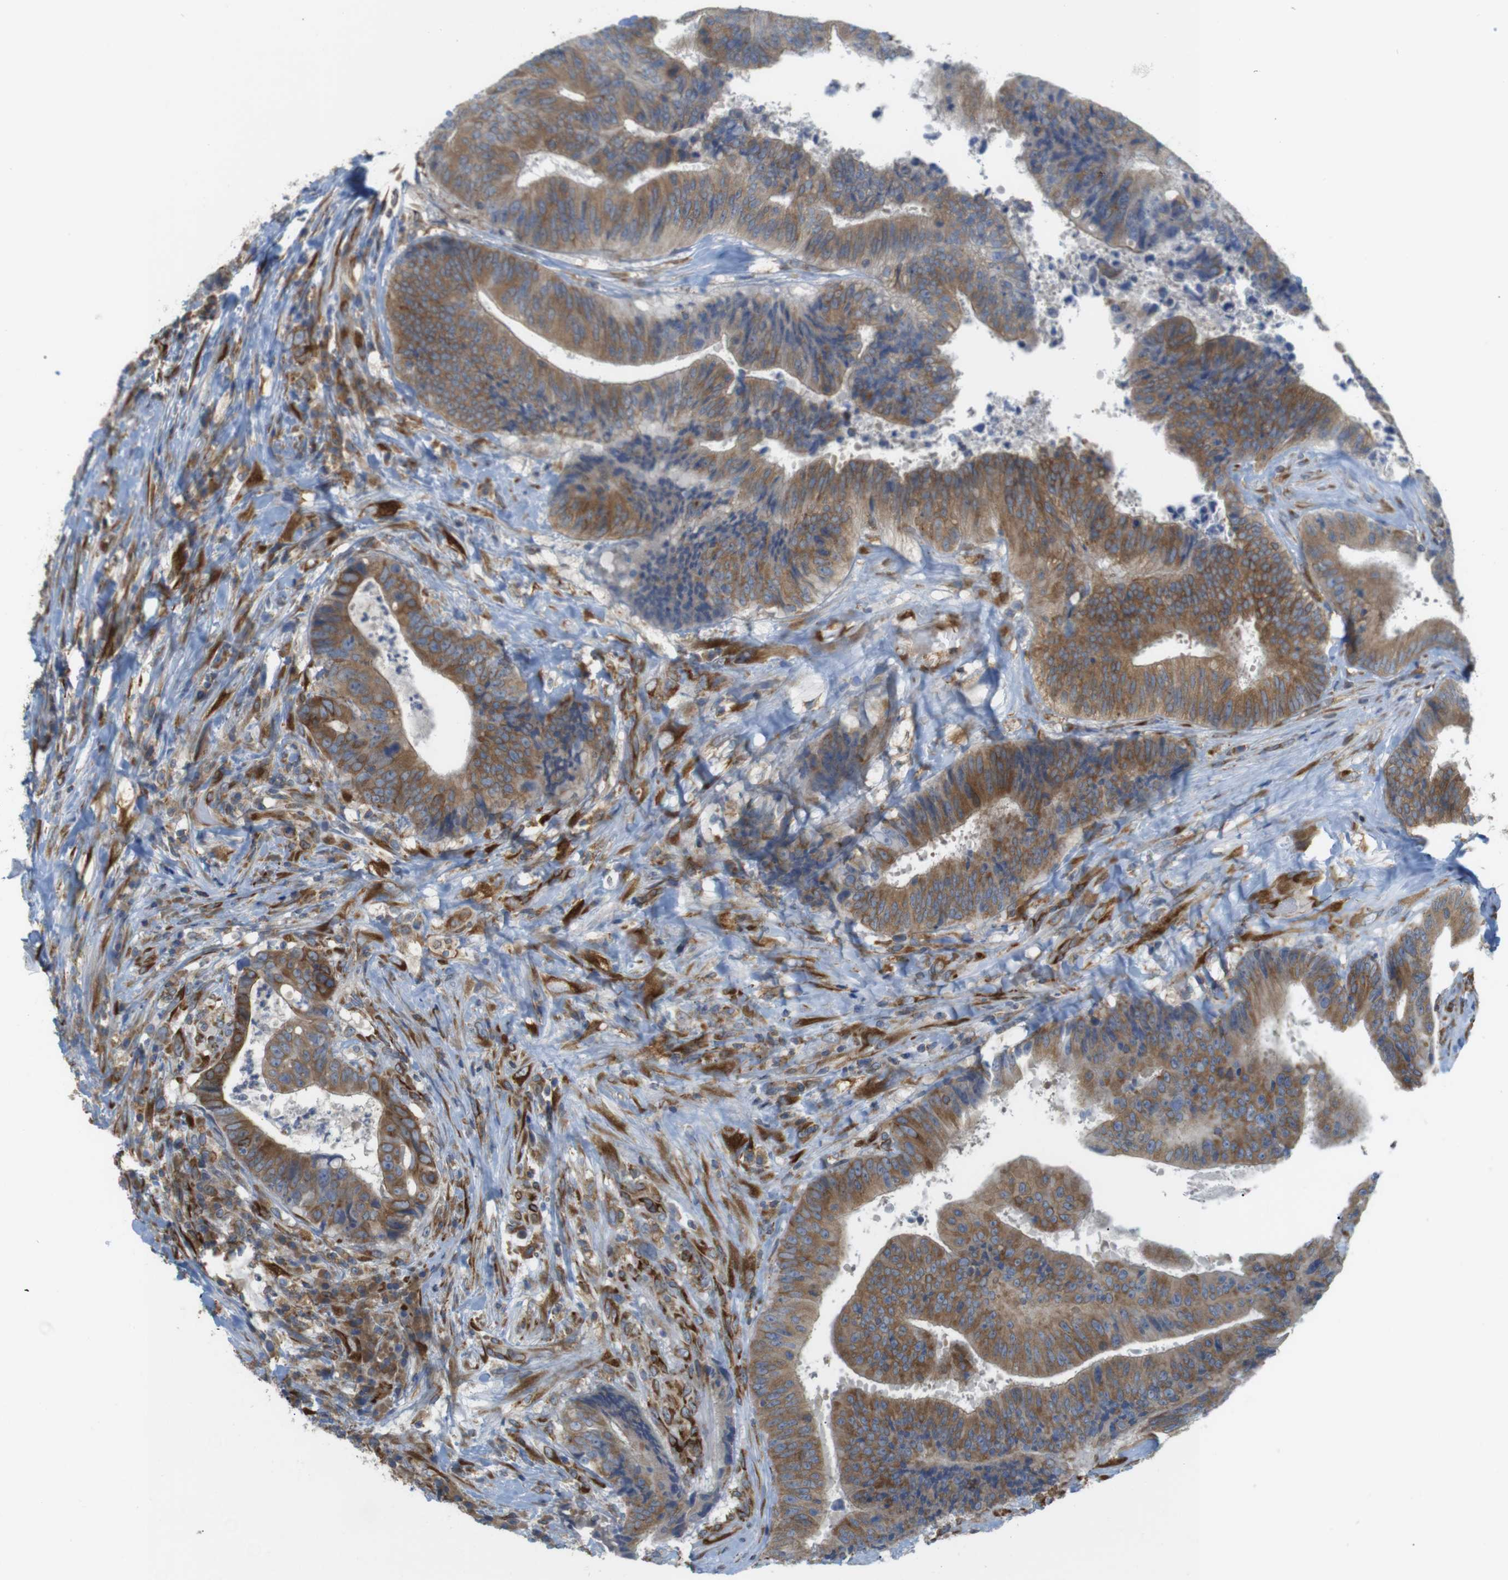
{"staining": {"intensity": "moderate", "quantity": ">75%", "location": "cytoplasmic/membranous"}, "tissue": "colorectal cancer", "cell_type": "Tumor cells", "image_type": "cancer", "snomed": [{"axis": "morphology", "description": "Adenocarcinoma, NOS"}, {"axis": "topography", "description": "Rectum"}], "caption": "Colorectal cancer (adenocarcinoma) stained with DAB IHC shows medium levels of moderate cytoplasmic/membranous positivity in about >75% of tumor cells.", "gene": "PCNX2", "patient": {"sex": "male", "age": 72}}